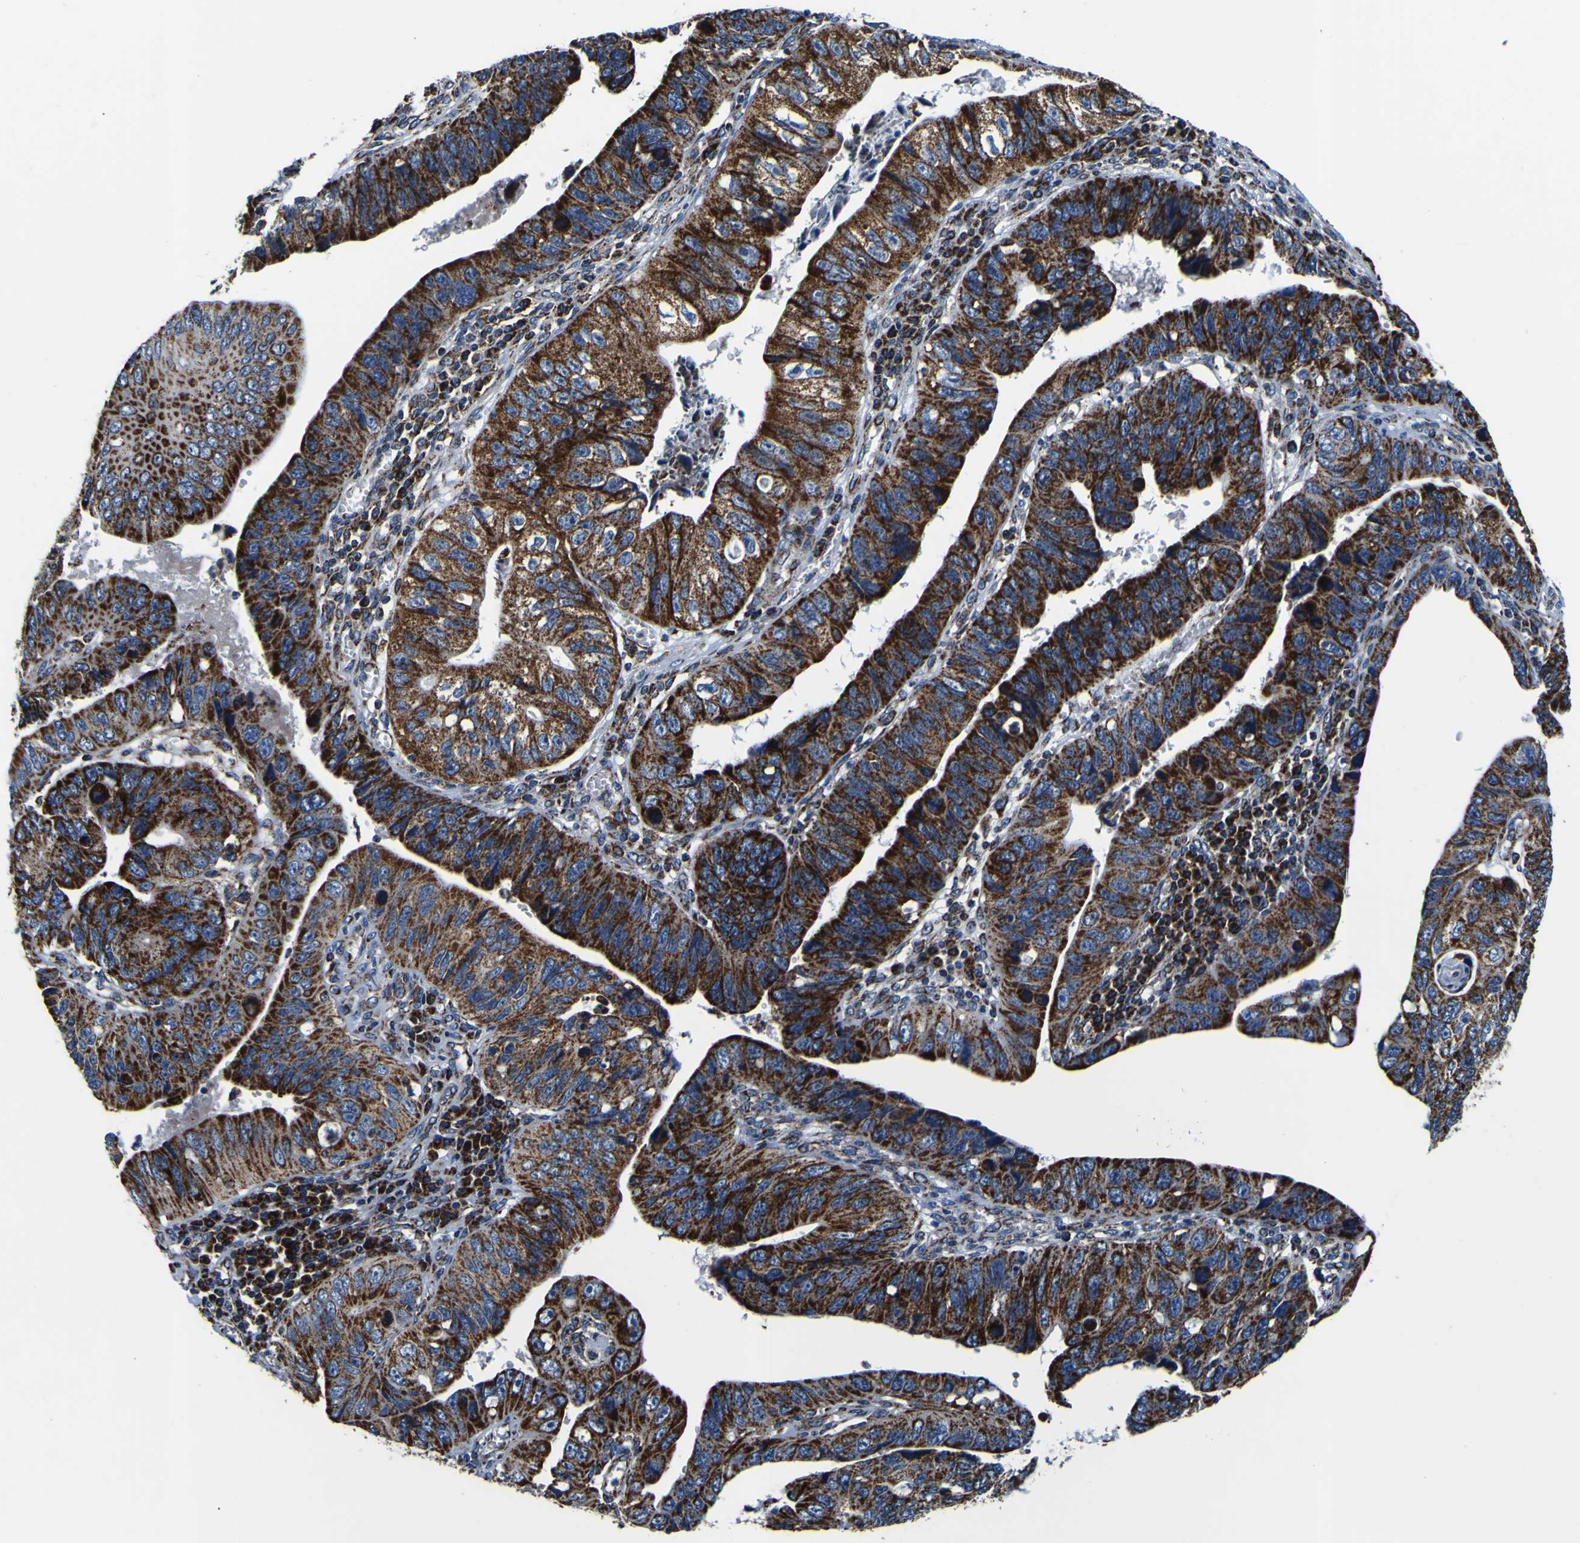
{"staining": {"intensity": "strong", "quantity": ">75%", "location": "cytoplasmic/membranous"}, "tissue": "stomach cancer", "cell_type": "Tumor cells", "image_type": "cancer", "snomed": [{"axis": "morphology", "description": "Adenocarcinoma, NOS"}, {"axis": "topography", "description": "Stomach"}], "caption": "Protein staining by IHC exhibits strong cytoplasmic/membranous expression in approximately >75% of tumor cells in adenocarcinoma (stomach).", "gene": "PTRH2", "patient": {"sex": "male", "age": 59}}